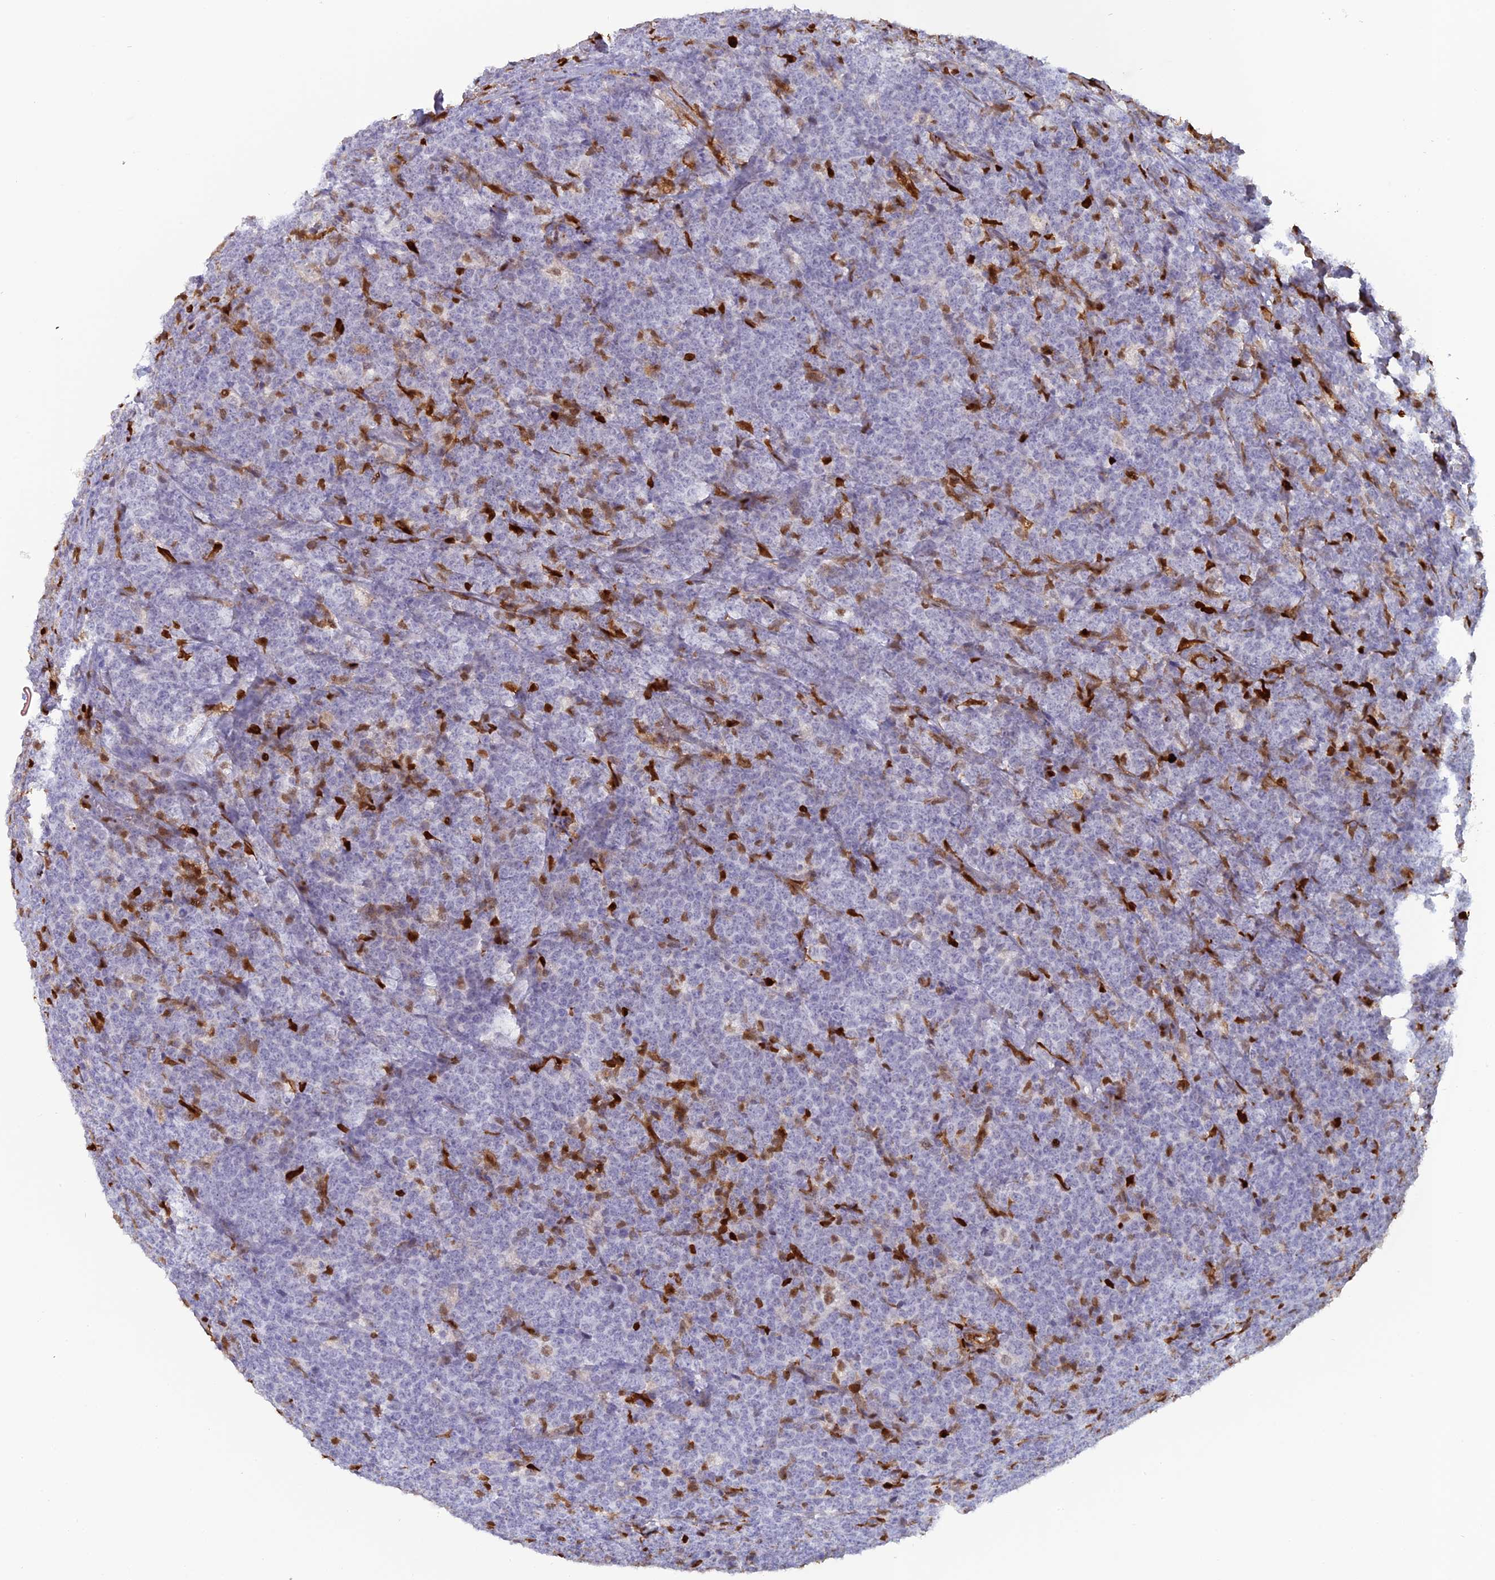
{"staining": {"intensity": "negative", "quantity": "none", "location": "none"}, "tissue": "lymphoma", "cell_type": "Tumor cells", "image_type": "cancer", "snomed": [{"axis": "morphology", "description": "Malignant lymphoma, non-Hodgkin's type, High grade"}, {"axis": "topography", "description": "Small intestine"}], "caption": "A high-resolution photomicrograph shows immunohistochemistry staining of high-grade malignant lymphoma, non-Hodgkin's type, which reveals no significant expression in tumor cells.", "gene": "PGBD4", "patient": {"sex": "male", "age": 8}}